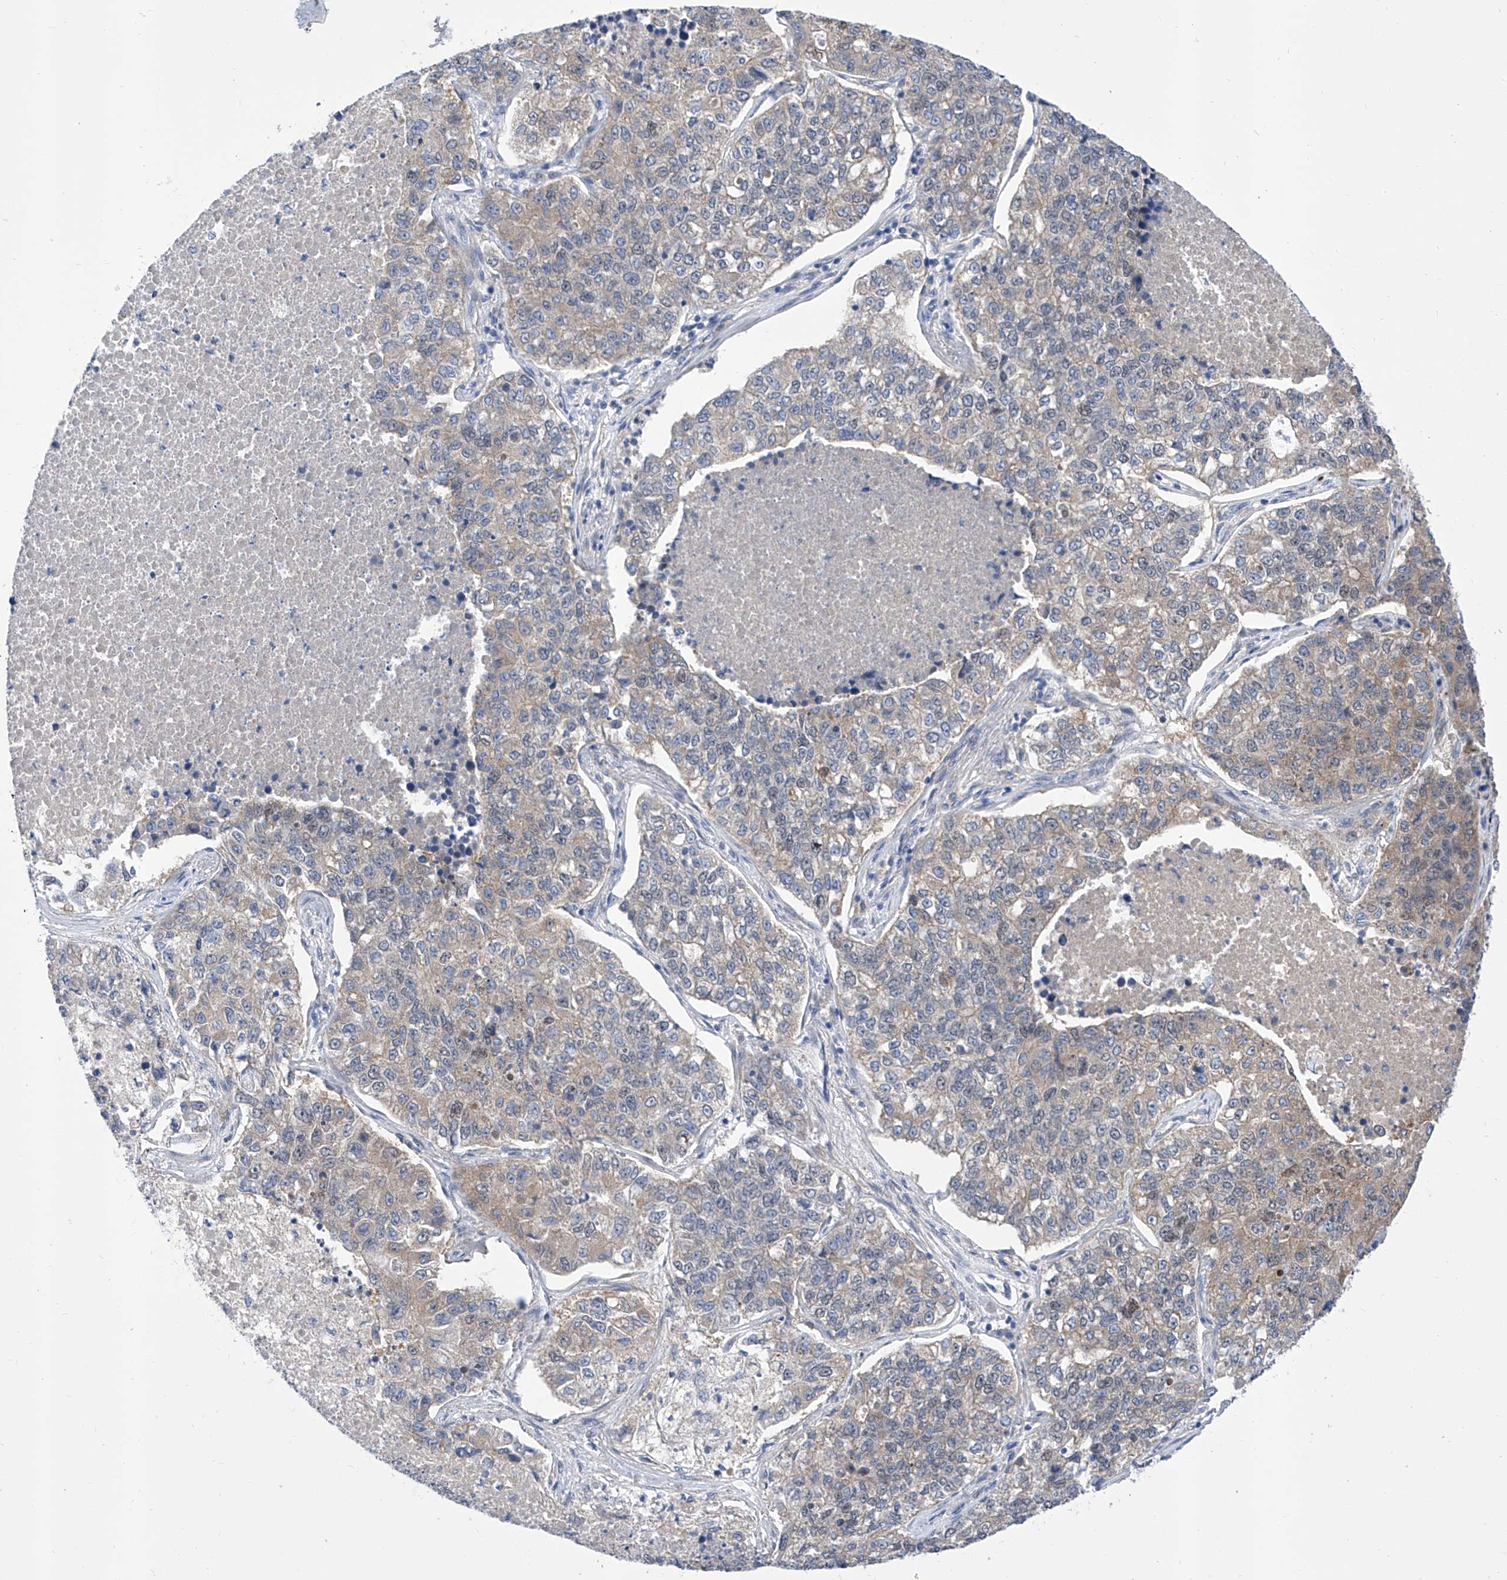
{"staining": {"intensity": "weak", "quantity": "25%-75%", "location": "cytoplasmic/membranous"}, "tissue": "lung cancer", "cell_type": "Tumor cells", "image_type": "cancer", "snomed": [{"axis": "morphology", "description": "Adenocarcinoma, NOS"}, {"axis": "topography", "description": "Lung"}], "caption": "An image of lung adenocarcinoma stained for a protein reveals weak cytoplasmic/membranous brown staining in tumor cells. Nuclei are stained in blue.", "gene": "SRBD1", "patient": {"sex": "male", "age": 49}}